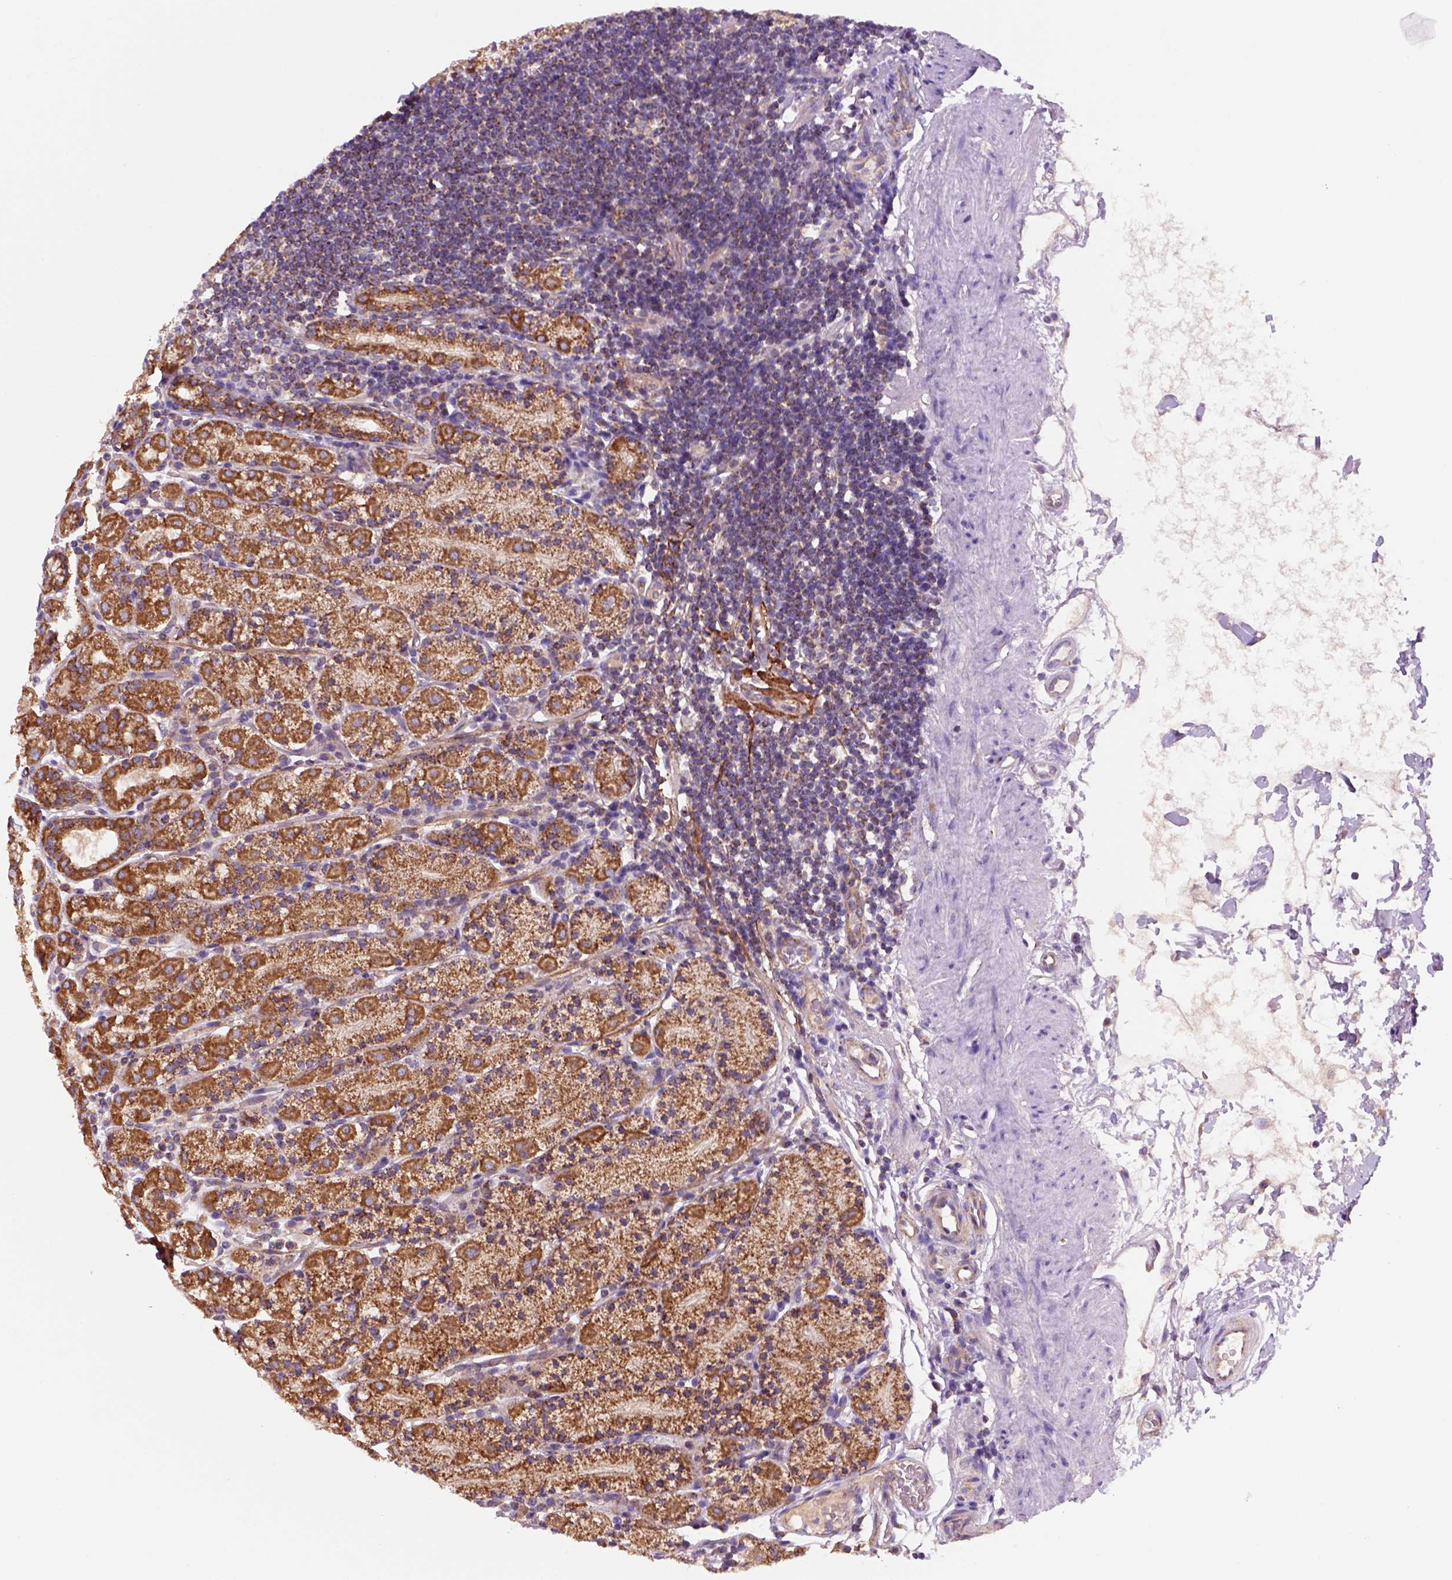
{"staining": {"intensity": "strong", "quantity": "25%-75%", "location": "cytoplasmic/membranous"}, "tissue": "stomach", "cell_type": "Glandular cells", "image_type": "normal", "snomed": [{"axis": "morphology", "description": "Normal tissue, NOS"}, {"axis": "topography", "description": "Stomach, upper"}, {"axis": "topography", "description": "Stomach"}], "caption": "Protein staining demonstrates strong cytoplasmic/membranous staining in about 25%-75% of glandular cells in normal stomach.", "gene": "WARS2", "patient": {"sex": "male", "age": 62}}